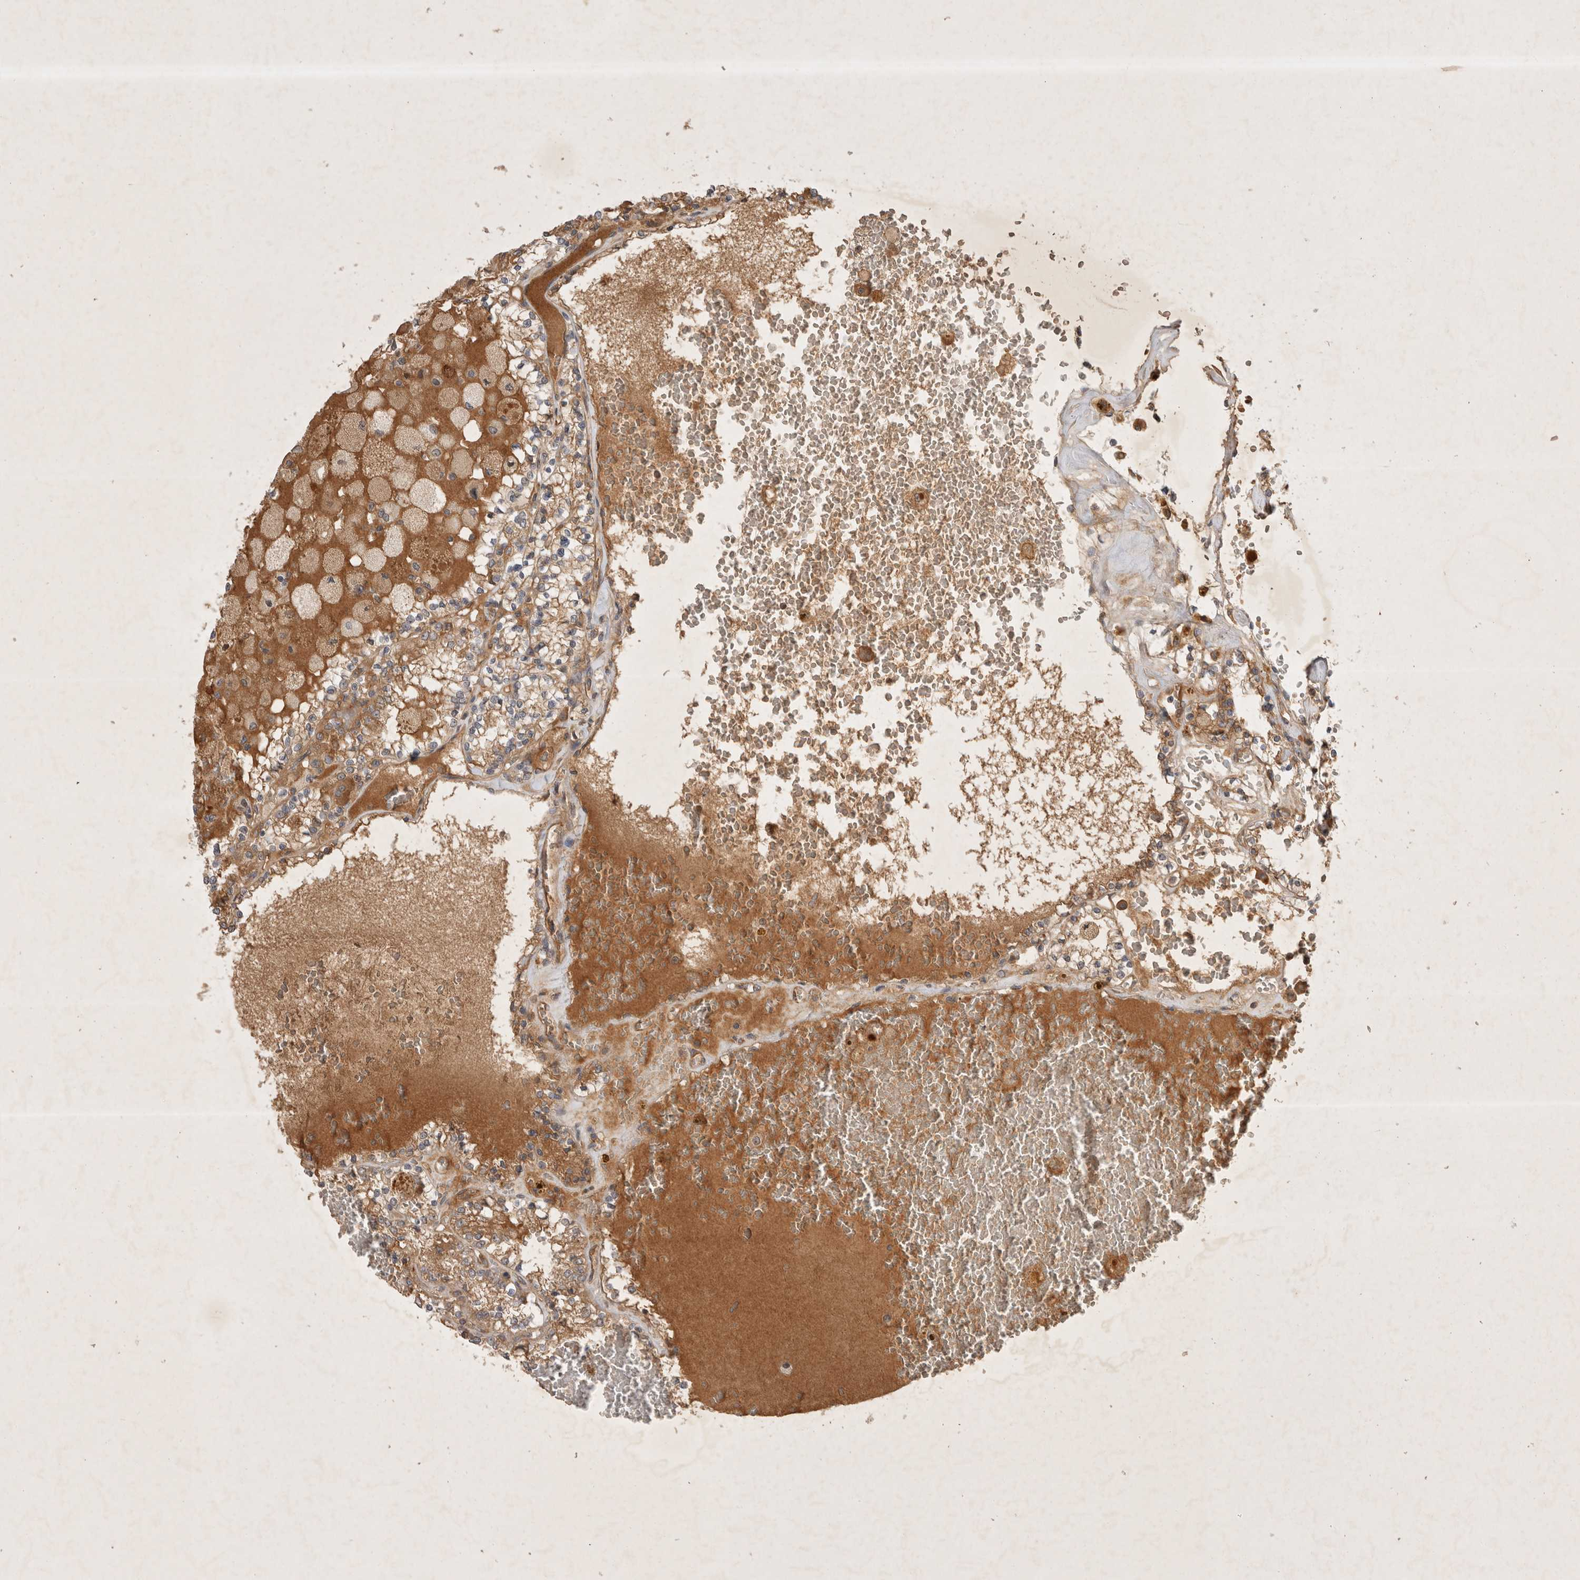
{"staining": {"intensity": "moderate", "quantity": ">75%", "location": "cytoplasmic/membranous"}, "tissue": "renal cancer", "cell_type": "Tumor cells", "image_type": "cancer", "snomed": [{"axis": "morphology", "description": "Adenocarcinoma, NOS"}, {"axis": "topography", "description": "Kidney"}], "caption": "Immunohistochemistry (IHC) staining of renal cancer (adenocarcinoma), which reveals medium levels of moderate cytoplasmic/membranous expression in about >75% of tumor cells indicating moderate cytoplasmic/membranous protein positivity. The staining was performed using DAB (3,3'-diaminobenzidine) (brown) for protein detection and nuclei were counterstained in hematoxylin (blue).", "gene": "YES1", "patient": {"sex": "female", "age": 56}}